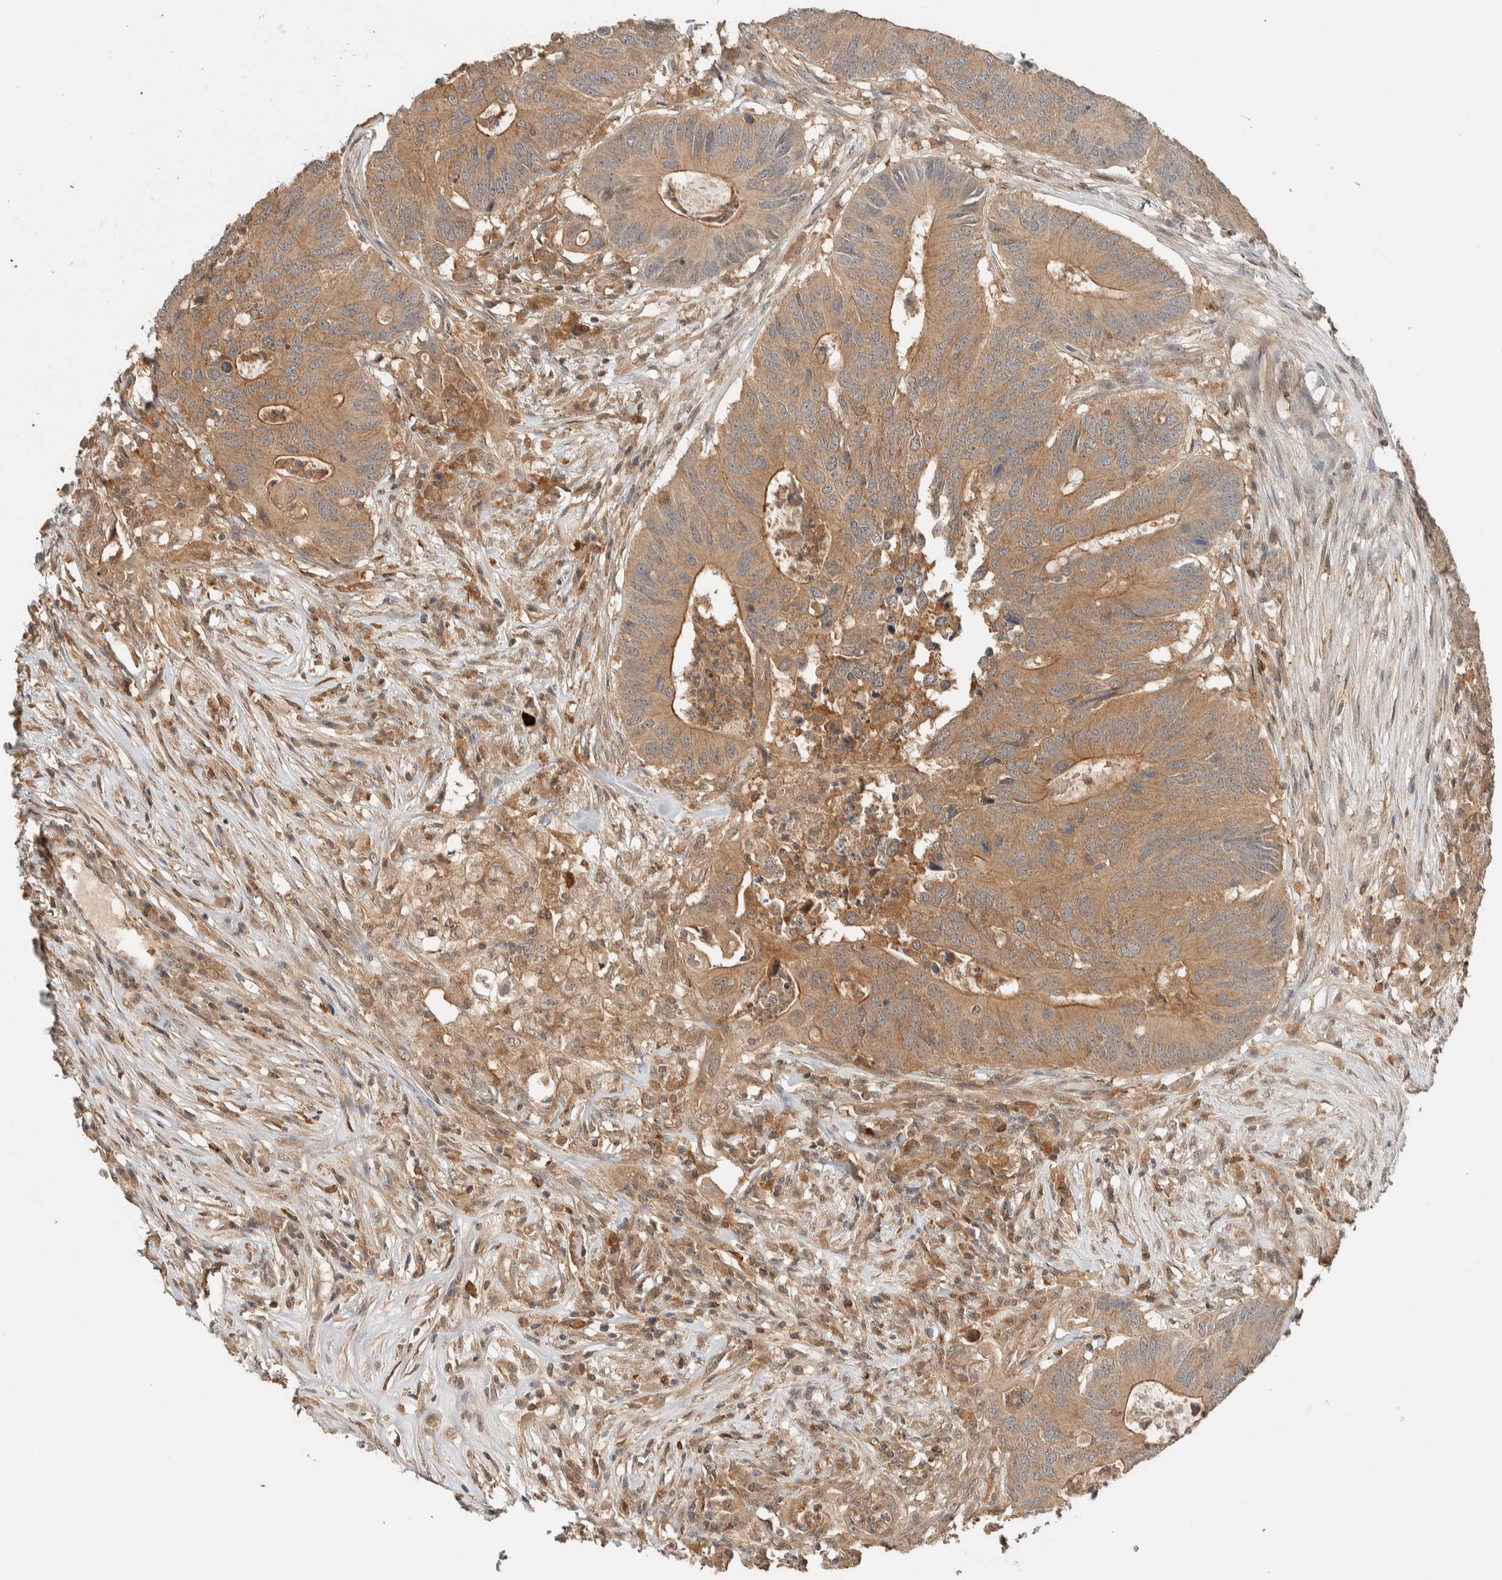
{"staining": {"intensity": "moderate", "quantity": ">75%", "location": "cytoplasmic/membranous"}, "tissue": "colorectal cancer", "cell_type": "Tumor cells", "image_type": "cancer", "snomed": [{"axis": "morphology", "description": "Adenocarcinoma, NOS"}, {"axis": "topography", "description": "Colon"}], "caption": "IHC image of neoplastic tissue: human colorectal cancer stained using immunohistochemistry exhibits medium levels of moderate protein expression localized specifically in the cytoplasmic/membranous of tumor cells, appearing as a cytoplasmic/membranous brown color.", "gene": "ZNF567", "patient": {"sex": "male", "age": 71}}